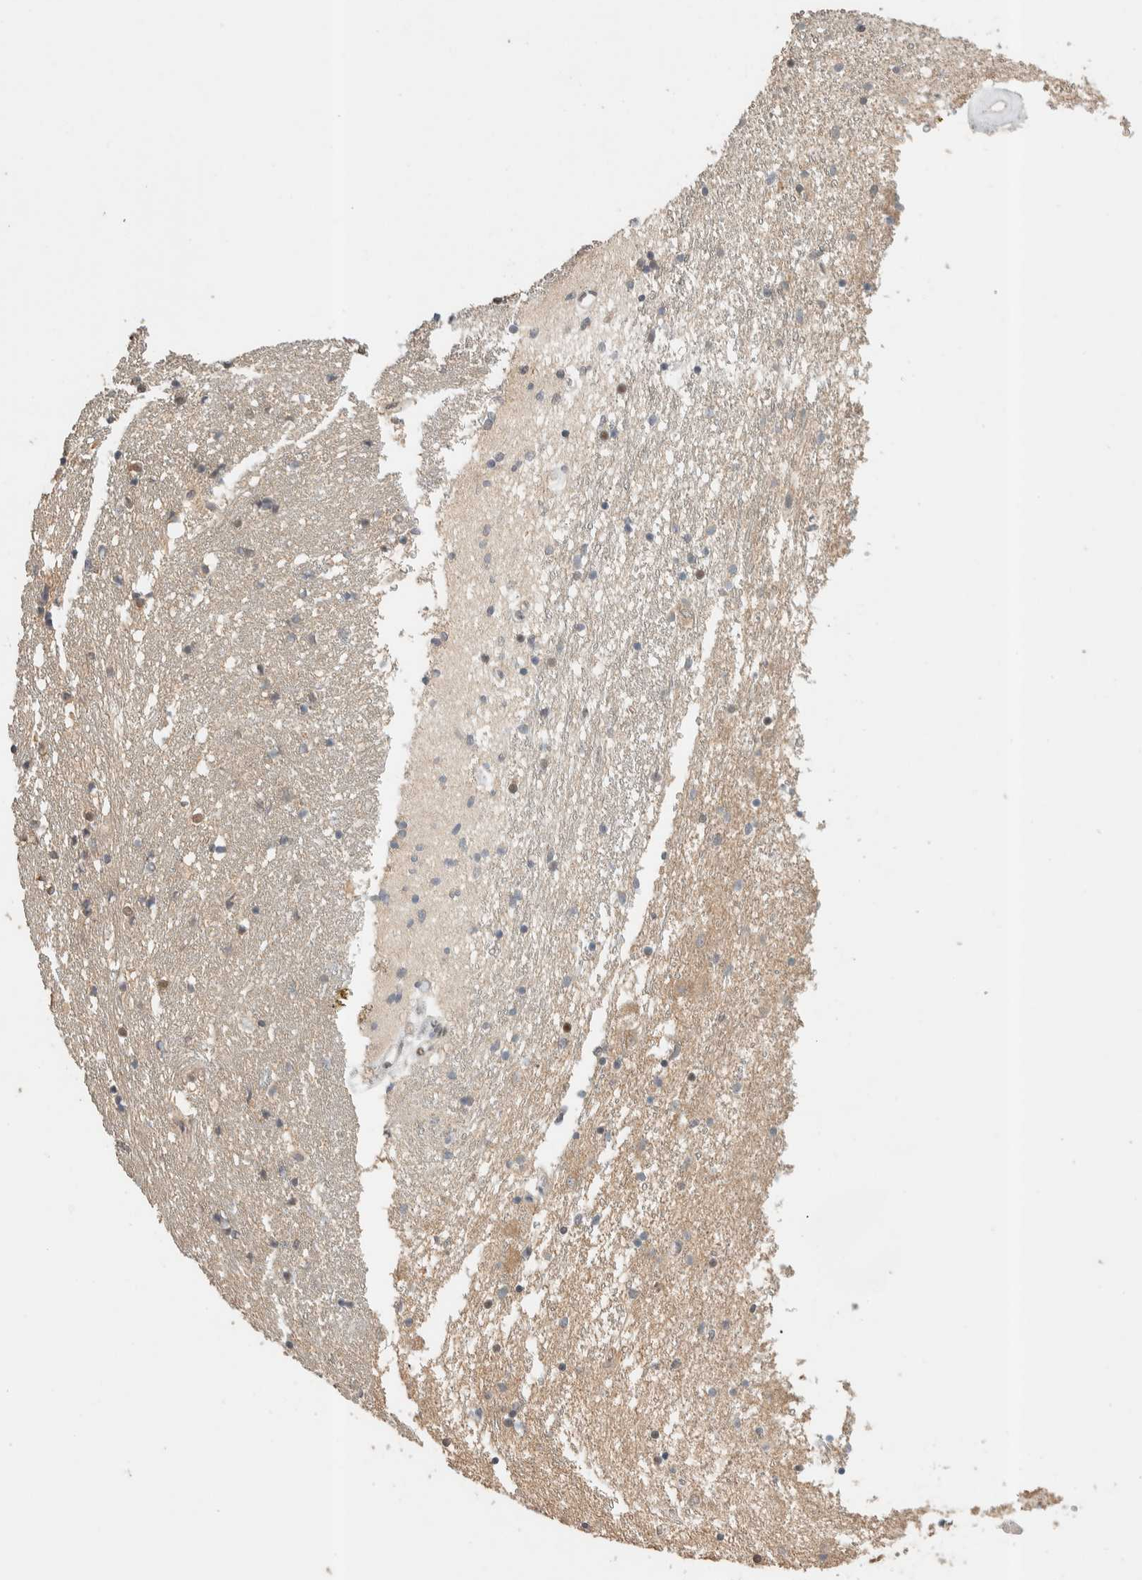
{"staining": {"intensity": "weak", "quantity": "<25%", "location": "cytoplasmic/membranous"}, "tissue": "caudate", "cell_type": "Glial cells", "image_type": "normal", "snomed": [{"axis": "morphology", "description": "Normal tissue, NOS"}, {"axis": "topography", "description": "Lateral ventricle wall"}], "caption": "High power microscopy photomicrograph of an IHC micrograph of benign caudate, revealing no significant staining in glial cells.", "gene": "ADSS2", "patient": {"sex": "female", "age": 54}}